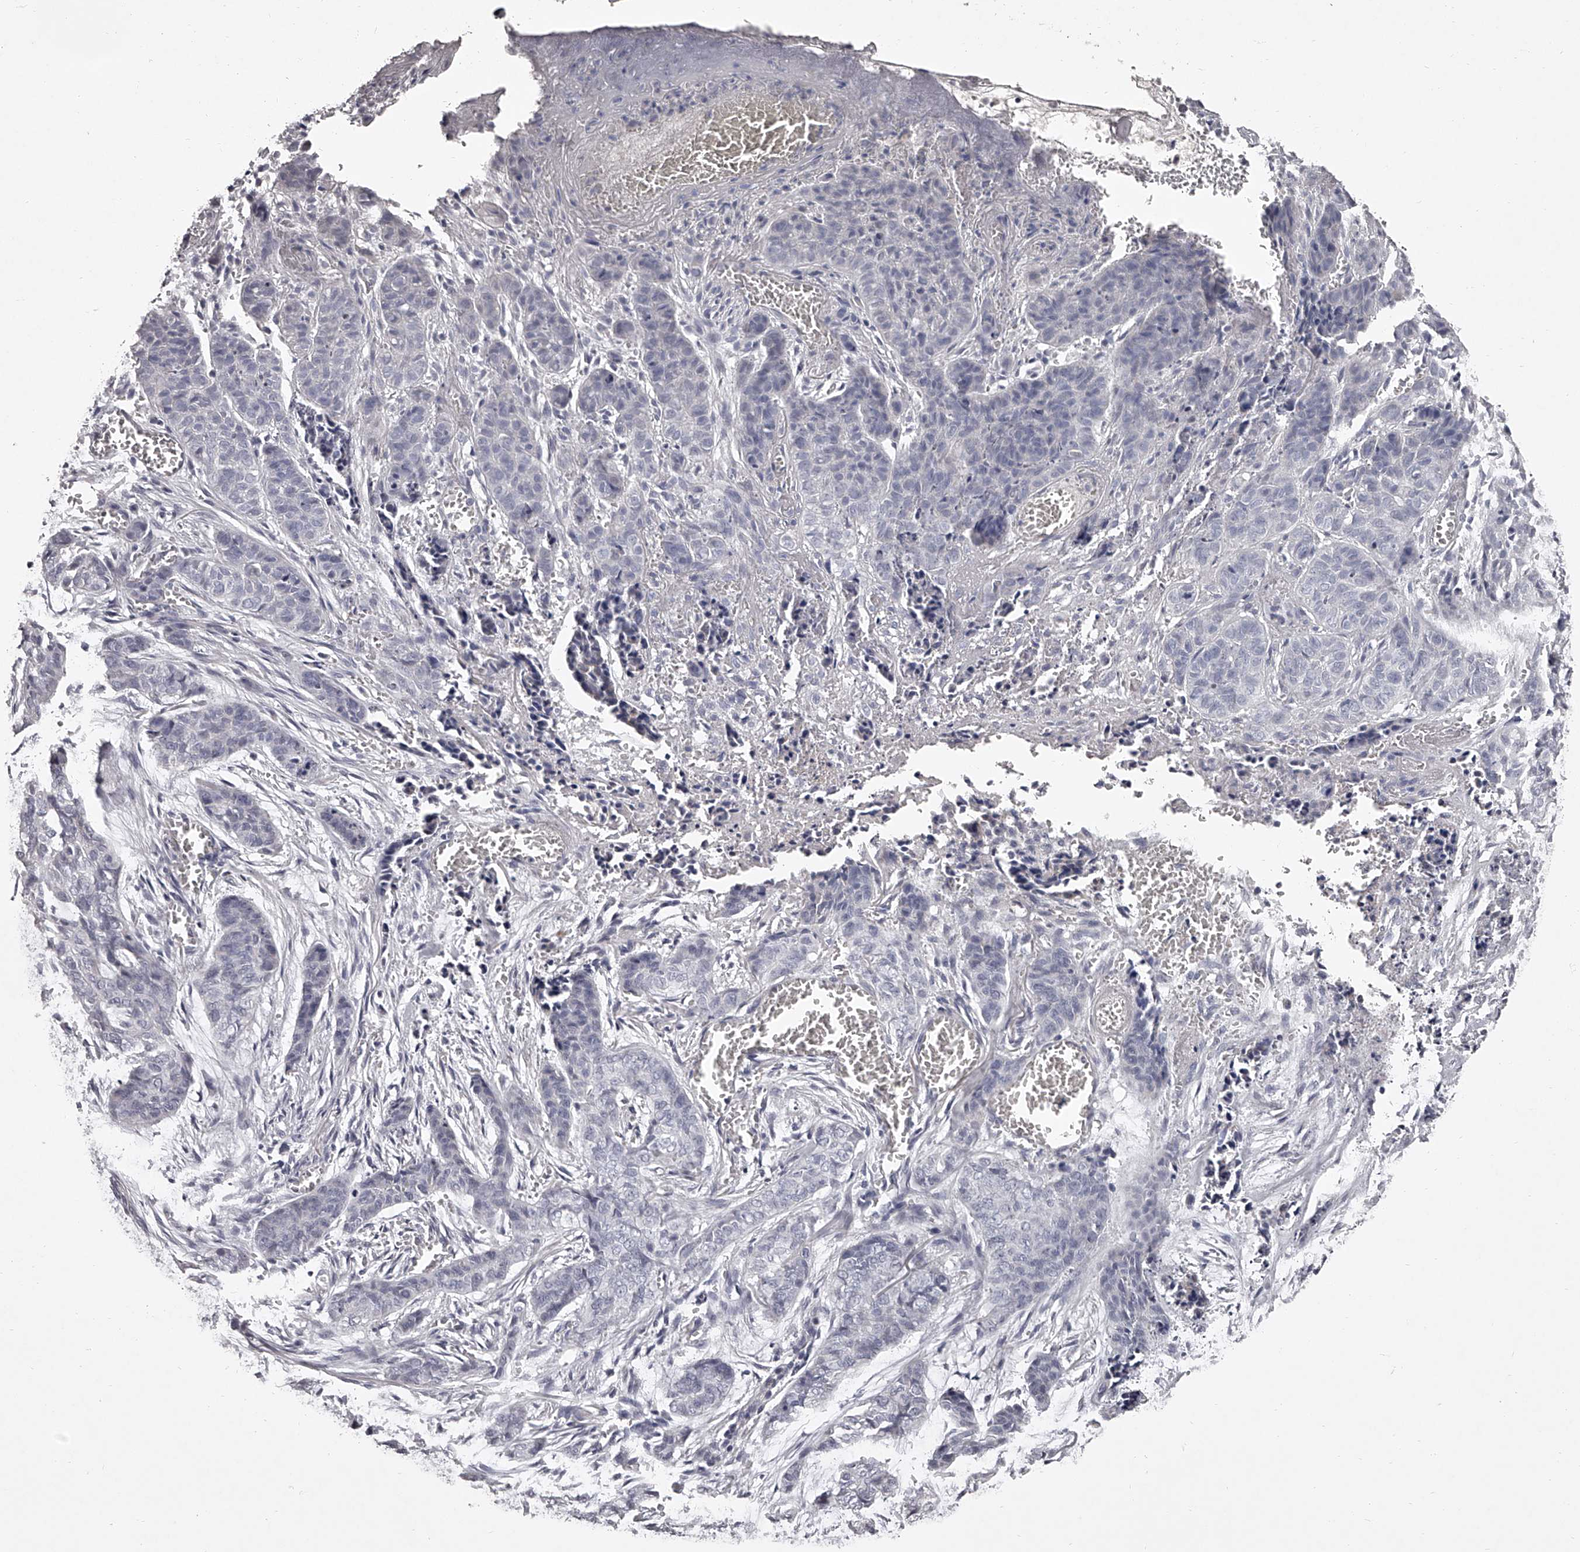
{"staining": {"intensity": "negative", "quantity": "none", "location": "none"}, "tissue": "skin cancer", "cell_type": "Tumor cells", "image_type": "cancer", "snomed": [{"axis": "morphology", "description": "Basal cell carcinoma"}, {"axis": "topography", "description": "Skin"}], "caption": "Tumor cells show no significant protein positivity in skin basal cell carcinoma.", "gene": "NT5DC1", "patient": {"sex": "female", "age": 64}}